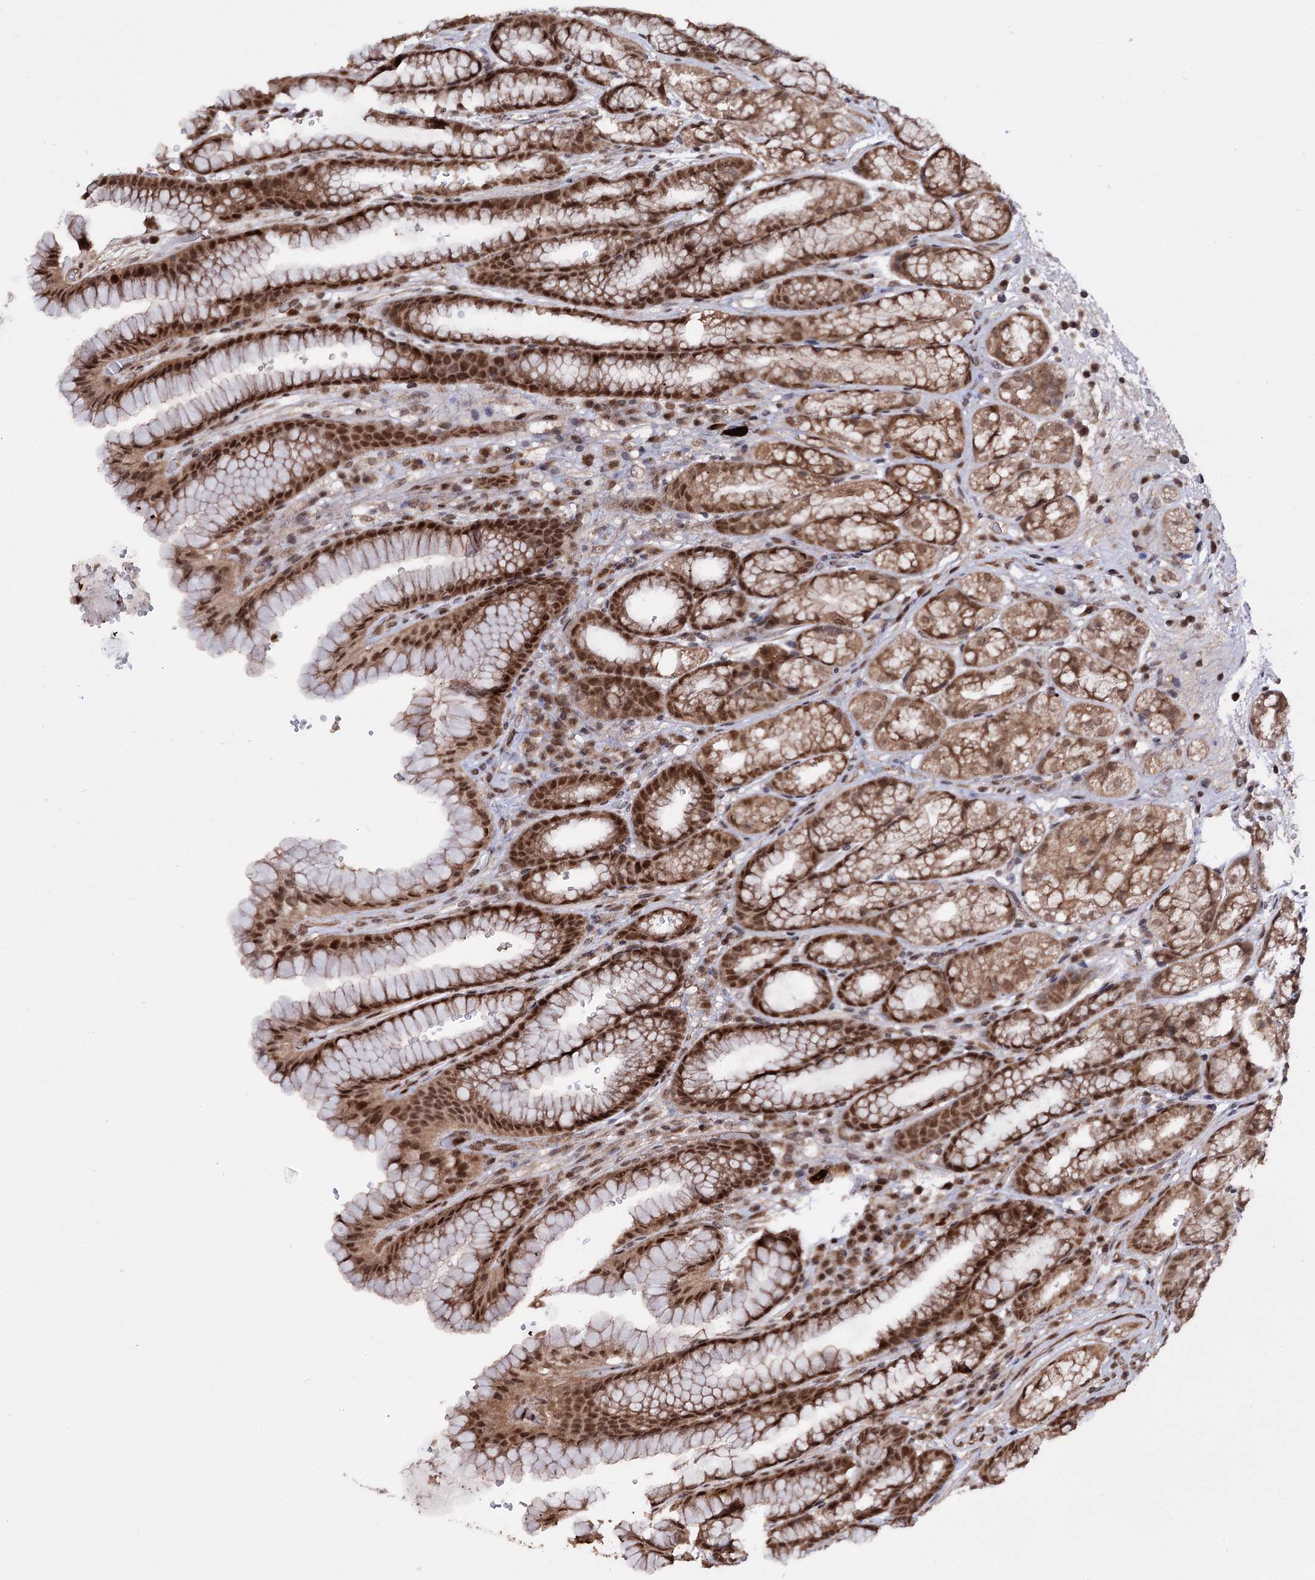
{"staining": {"intensity": "moderate", "quantity": ">75%", "location": "cytoplasmic/membranous,nuclear"}, "tissue": "stomach", "cell_type": "Glandular cells", "image_type": "normal", "snomed": [{"axis": "morphology", "description": "Normal tissue, NOS"}, {"axis": "morphology", "description": "Adenocarcinoma, NOS"}, {"axis": "topography", "description": "Stomach"}], "caption": "Stomach stained with a protein marker reveals moderate staining in glandular cells.", "gene": "KLF5", "patient": {"sex": "male", "age": 57}}